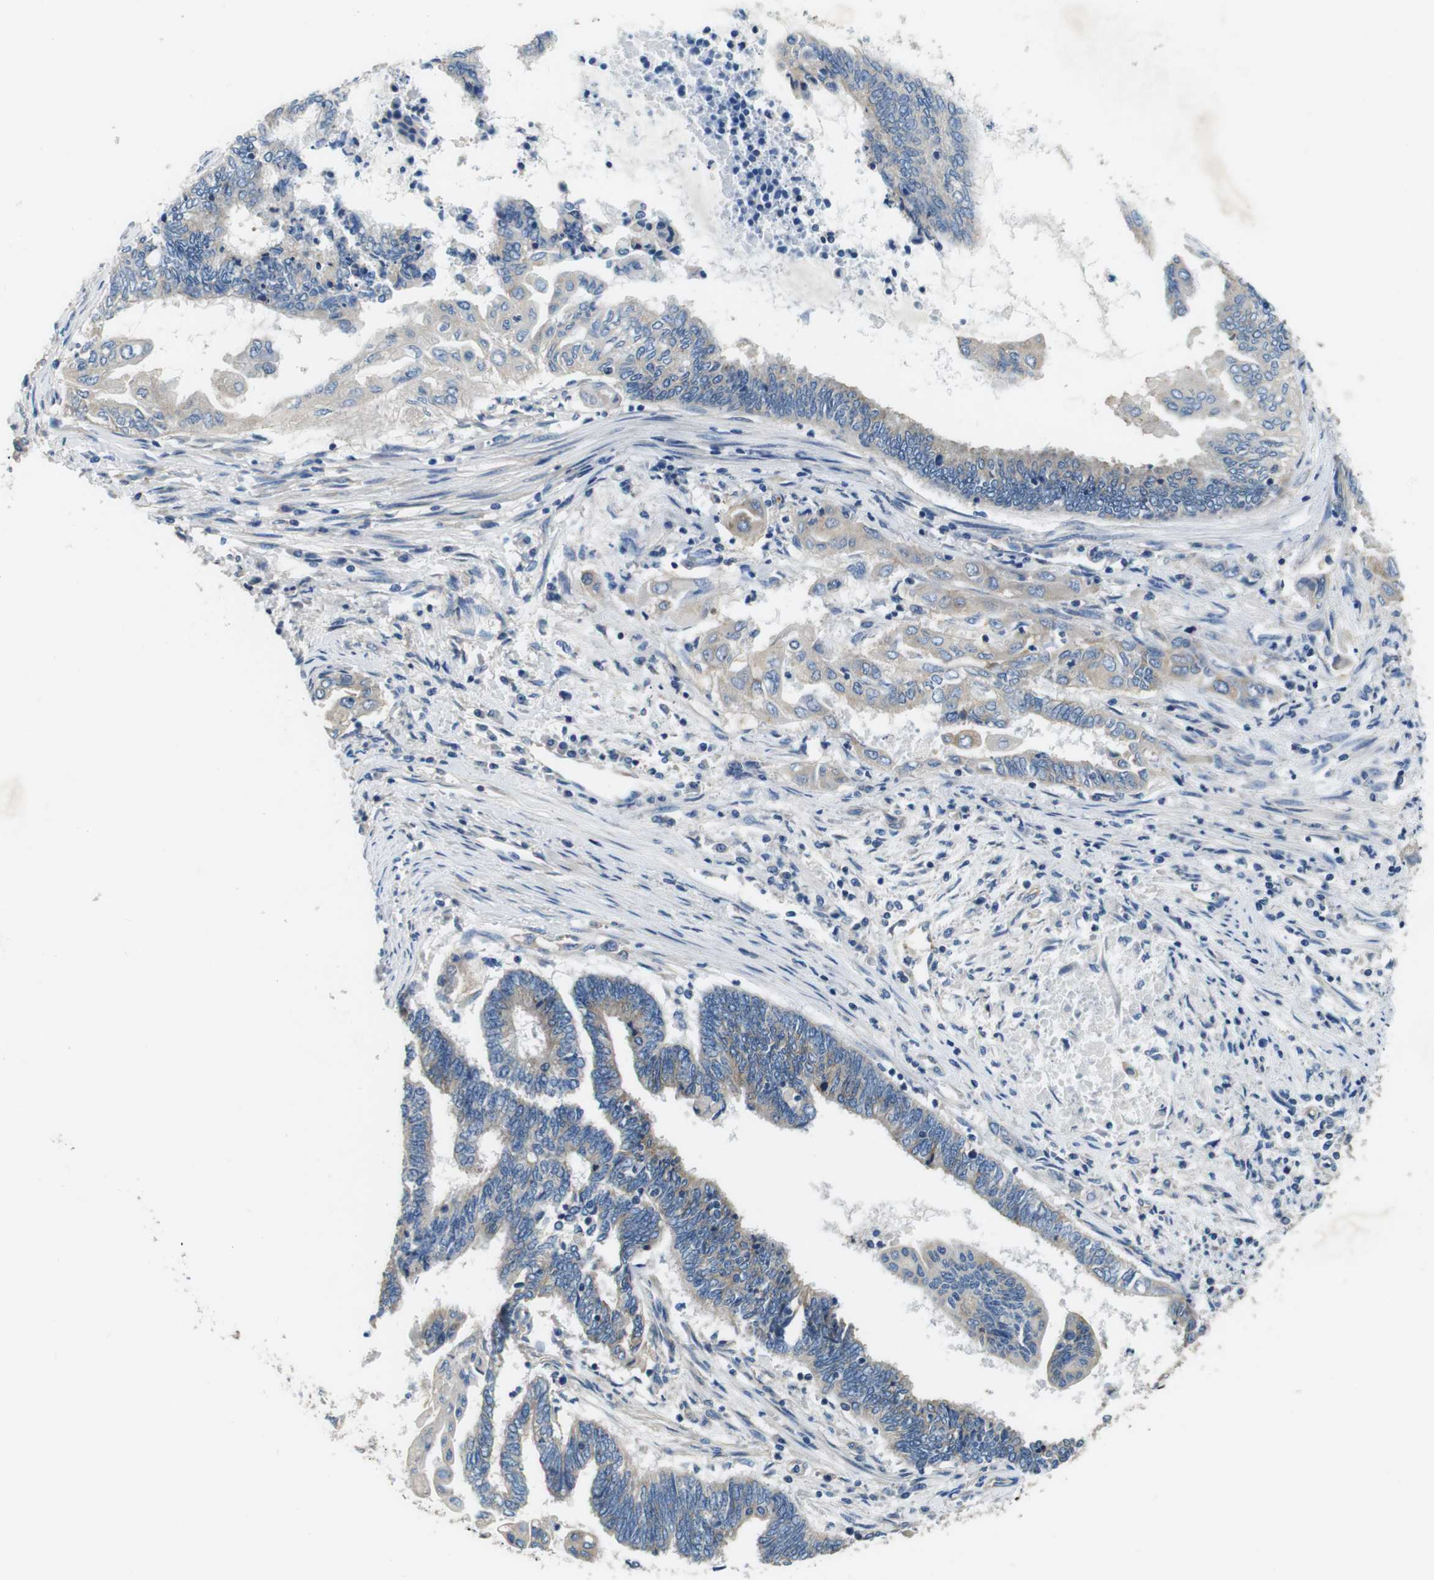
{"staining": {"intensity": "weak", "quantity": "25%-75%", "location": "cytoplasmic/membranous"}, "tissue": "endometrial cancer", "cell_type": "Tumor cells", "image_type": "cancer", "snomed": [{"axis": "morphology", "description": "Adenocarcinoma, NOS"}, {"axis": "topography", "description": "Uterus"}, {"axis": "topography", "description": "Endometrium"}], "caption": "Immunohistochemistry (DAB (3,3'-diaminobenzidine)) staining of human endometrial cancer shows weak cytoplasmic/membranous protein staining in approximately 25%-75% of tumor cells. (Brightfield microscopy of DAB IHC at high magnification).", "gene": "DENND4C", "patient": {"sex": "female", "age": 70}}